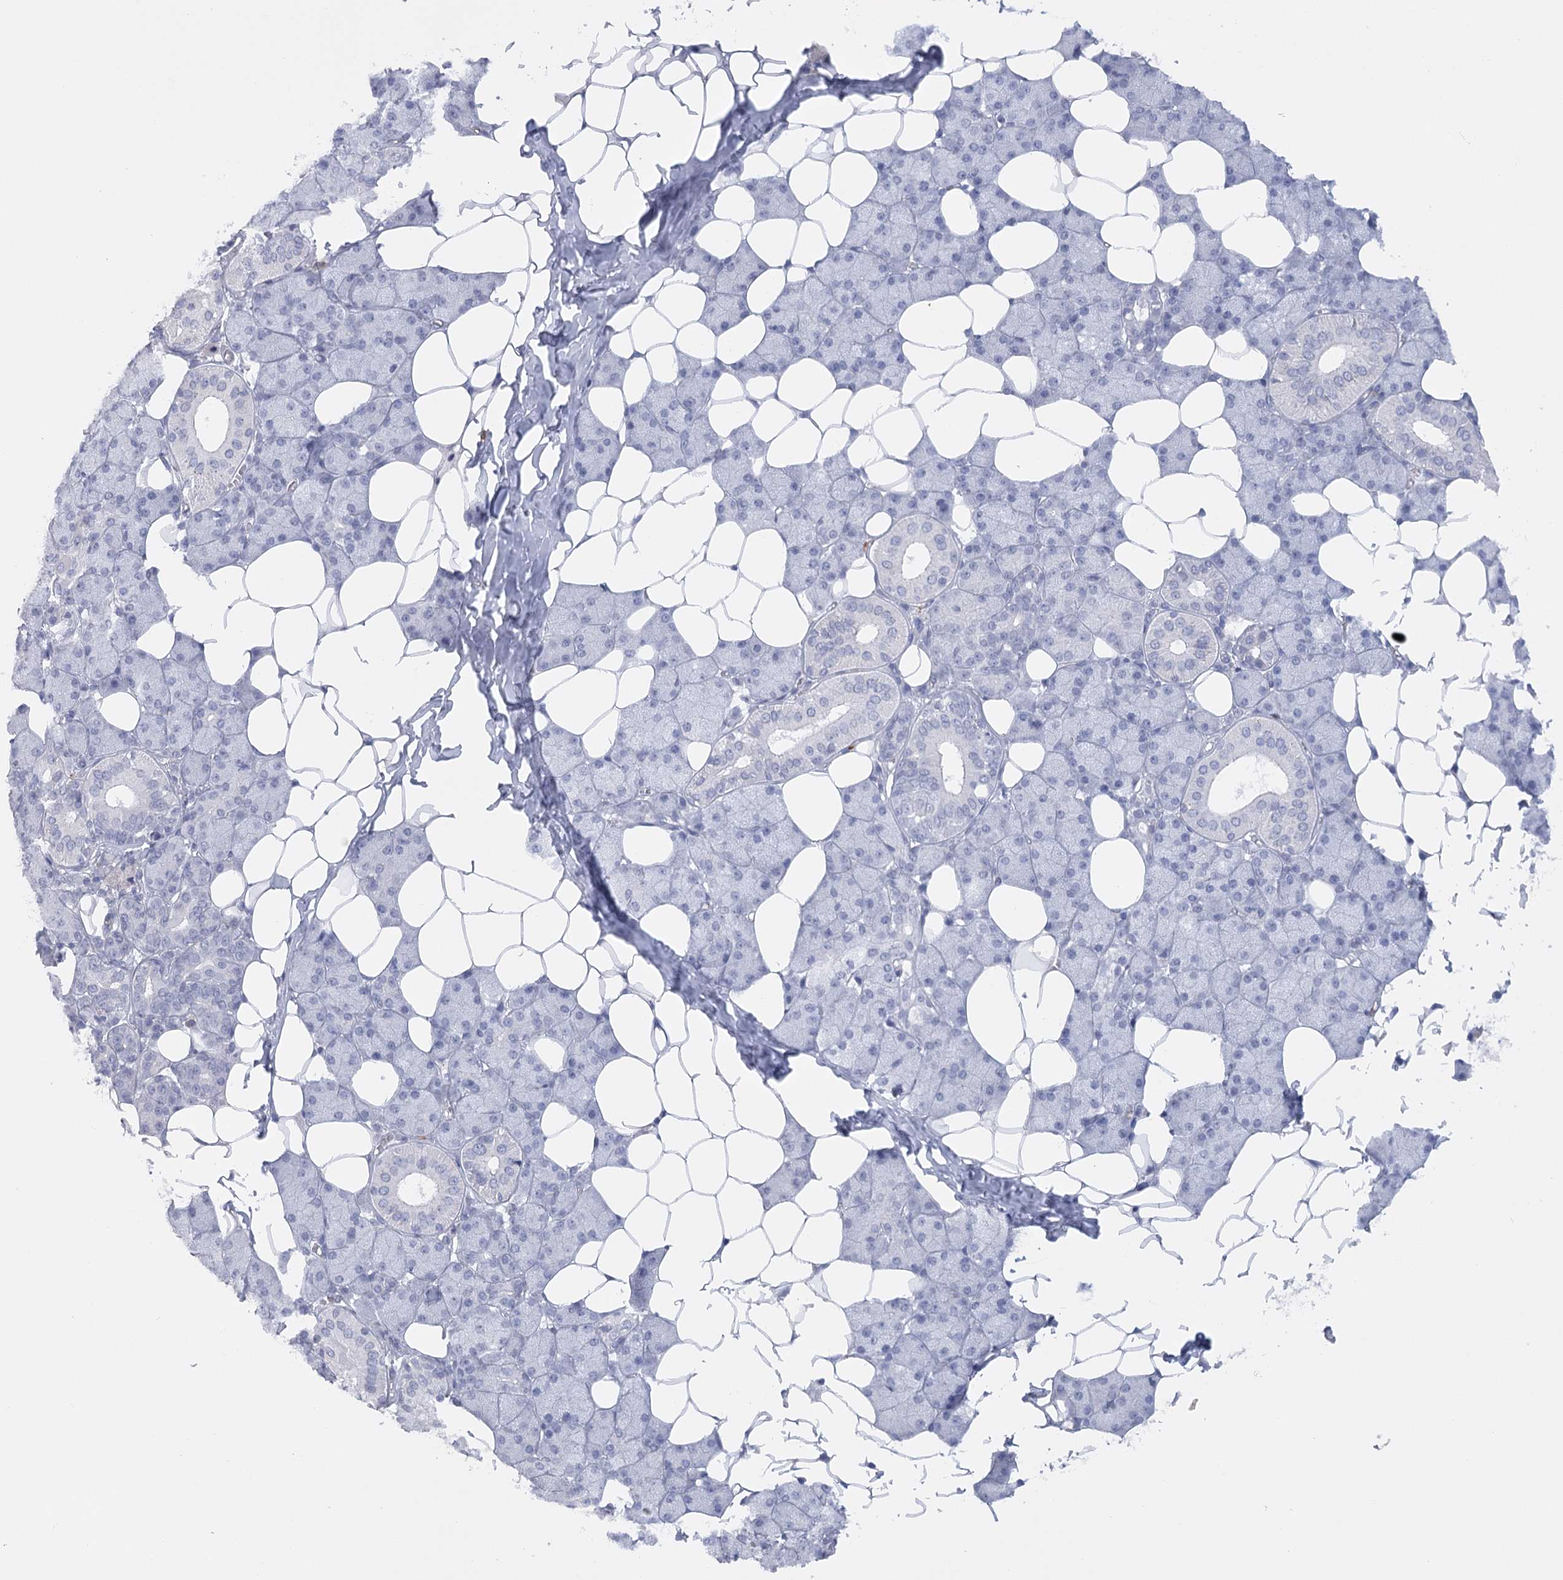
{"staining": {"intensity": "negative", "quantity": "none", "location": "none"}, "tissue": "salivary gland", "cell_type": "Glandular cells", "image_type": "normal", "snomed": [{"axis": "morphology", "description": "Normal tissue, NOS"}, {"axis": "topography", "description": "Salivary gland"}], "caption": "An immunohistochemistry (IHC) photomicrograph of normal salivary gland is shown. There is no staining in glandular cells of salivary gland. (DAB immunohistochemistry (IHC), high magnification).", "gene": "FAM76B", "patient": {"sex": "female", "age": 33}}